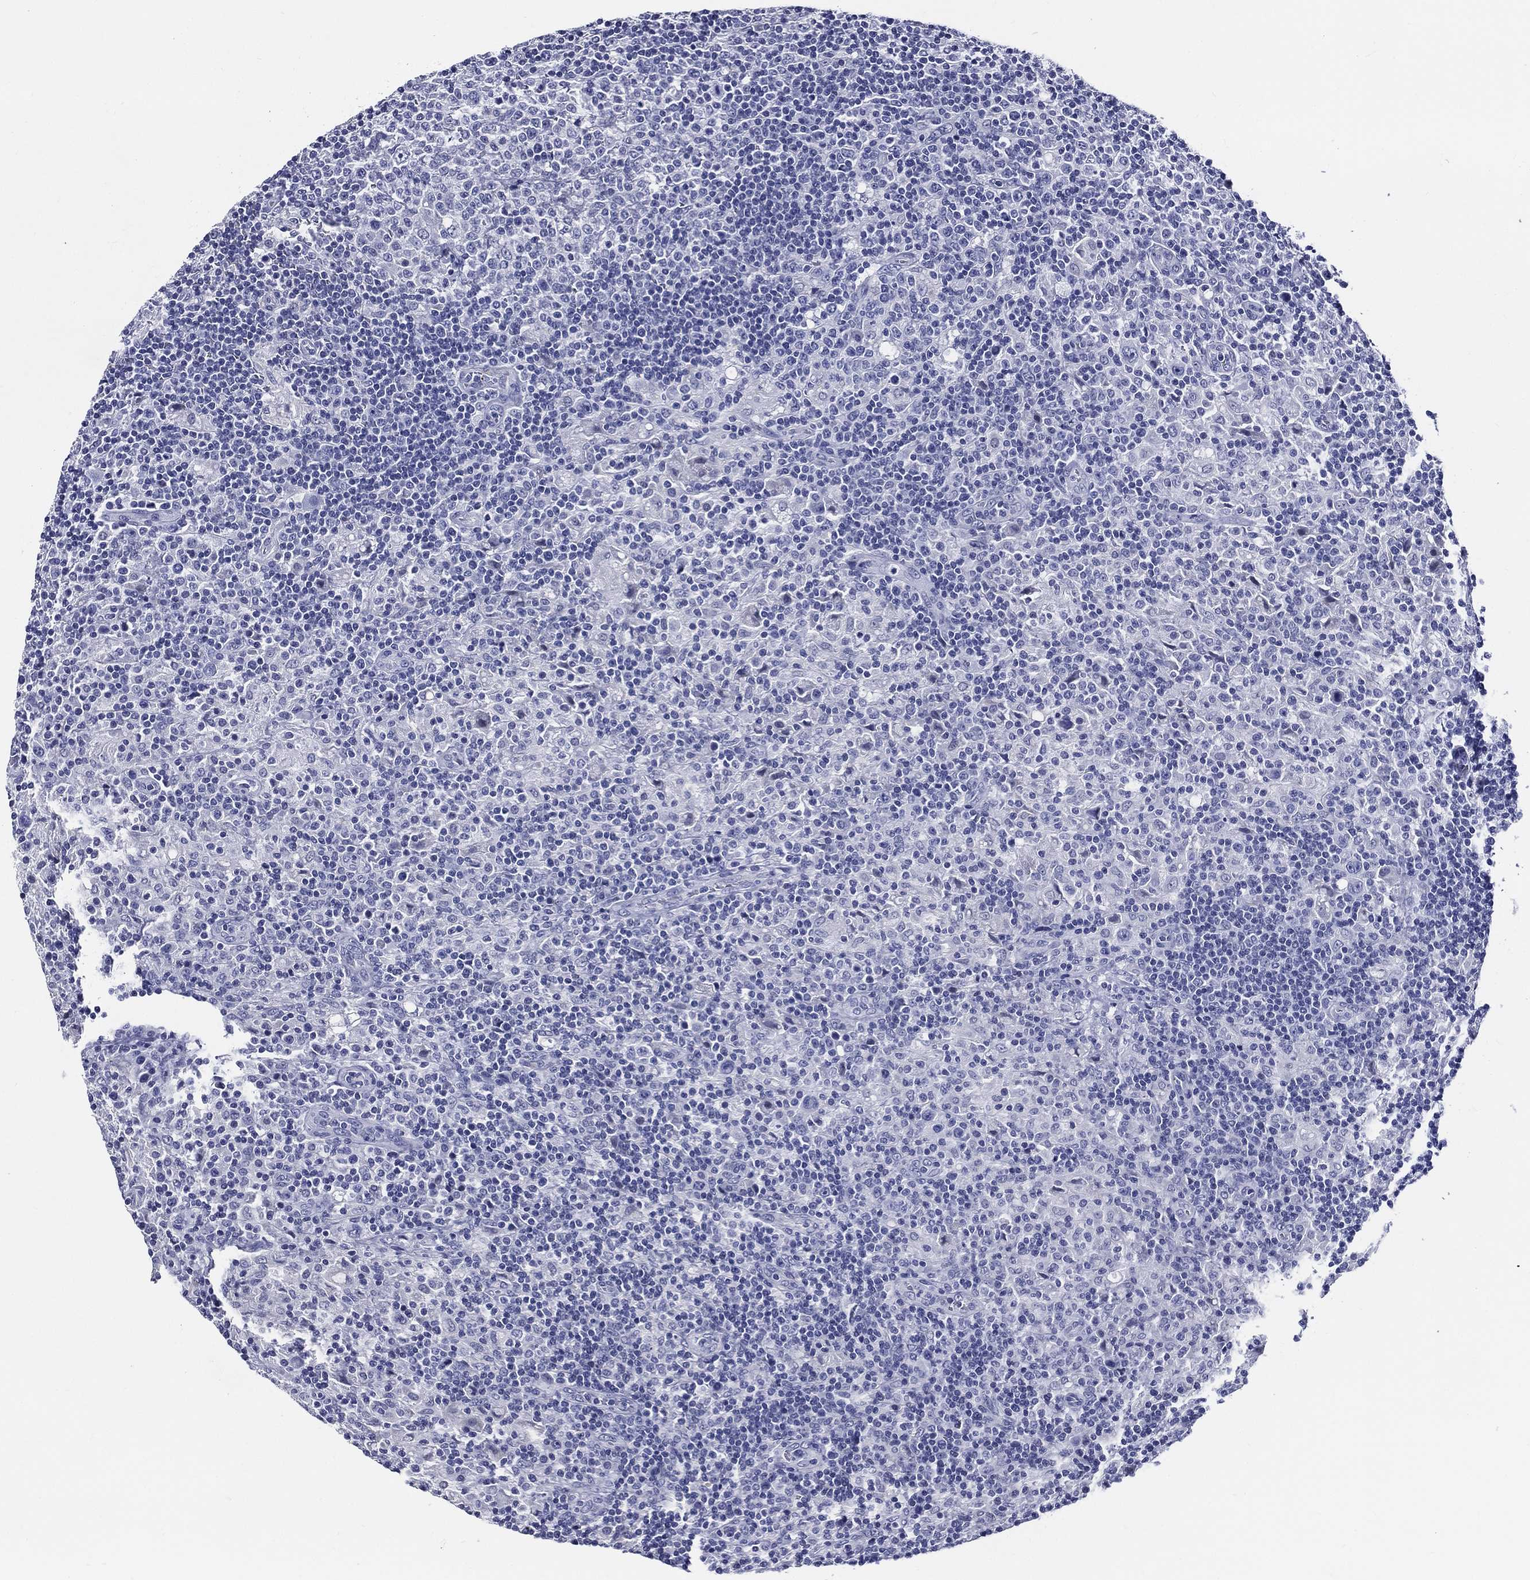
{"staining": {"intensity": "negative", "quantity": "none", "location": "none"}, "tissue": "lymphoma", "cell_type": "Tumor cells", "image_type": "cancer", "snomed": [{"axis": "morphology", "description": "Hodgkin's disease, NOS"}, {"axis": "topography", "description": "Lymph node"}], "caption": "Immunohistochemical staining of human Hodgkin's disease exhibits no significant staining in tumor cells.", "gene": "ACE2", "patient": {"sex": "male", "age": 70}}